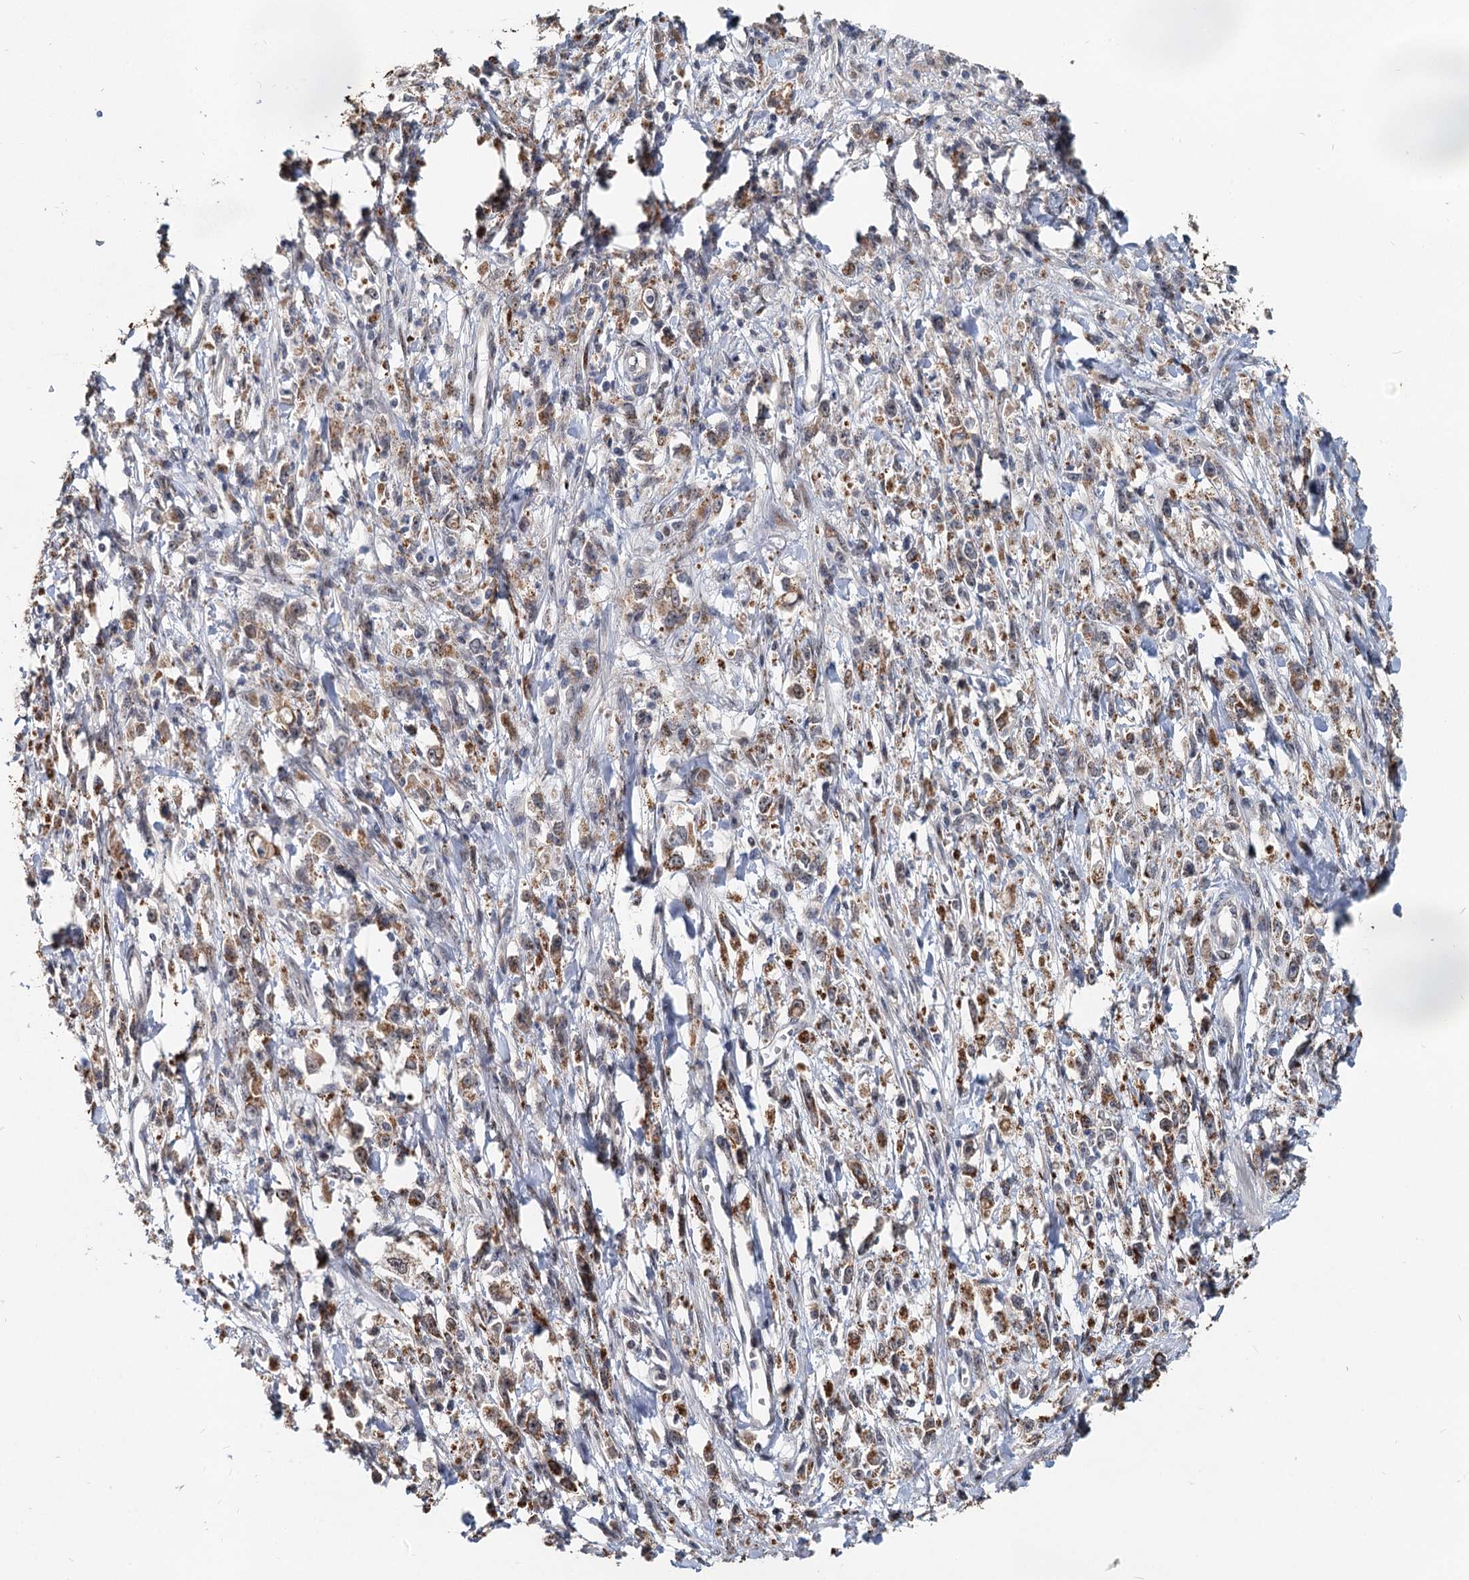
{"staining": {"intensity": "moderate", "quantity": ">75%", "location": "cytoplasmic/membranous"}, "tissue": "stomach cancer", "cell_type": "Tumor cells", "image_type": "cancer", "snomed": [{"axis": "morphology", "description": "Adenocarcinoma, NOS"}, {"axis": "topography", "description": "Stomach"}], "caption": "This is an image of immunohistochemistry staining of stomach cancer, which shows moderate positivity in the cytoplasmic/membranous of tumor cells.", "gene": "RITA1", "patient": {"sex": "female", "age": 59}}